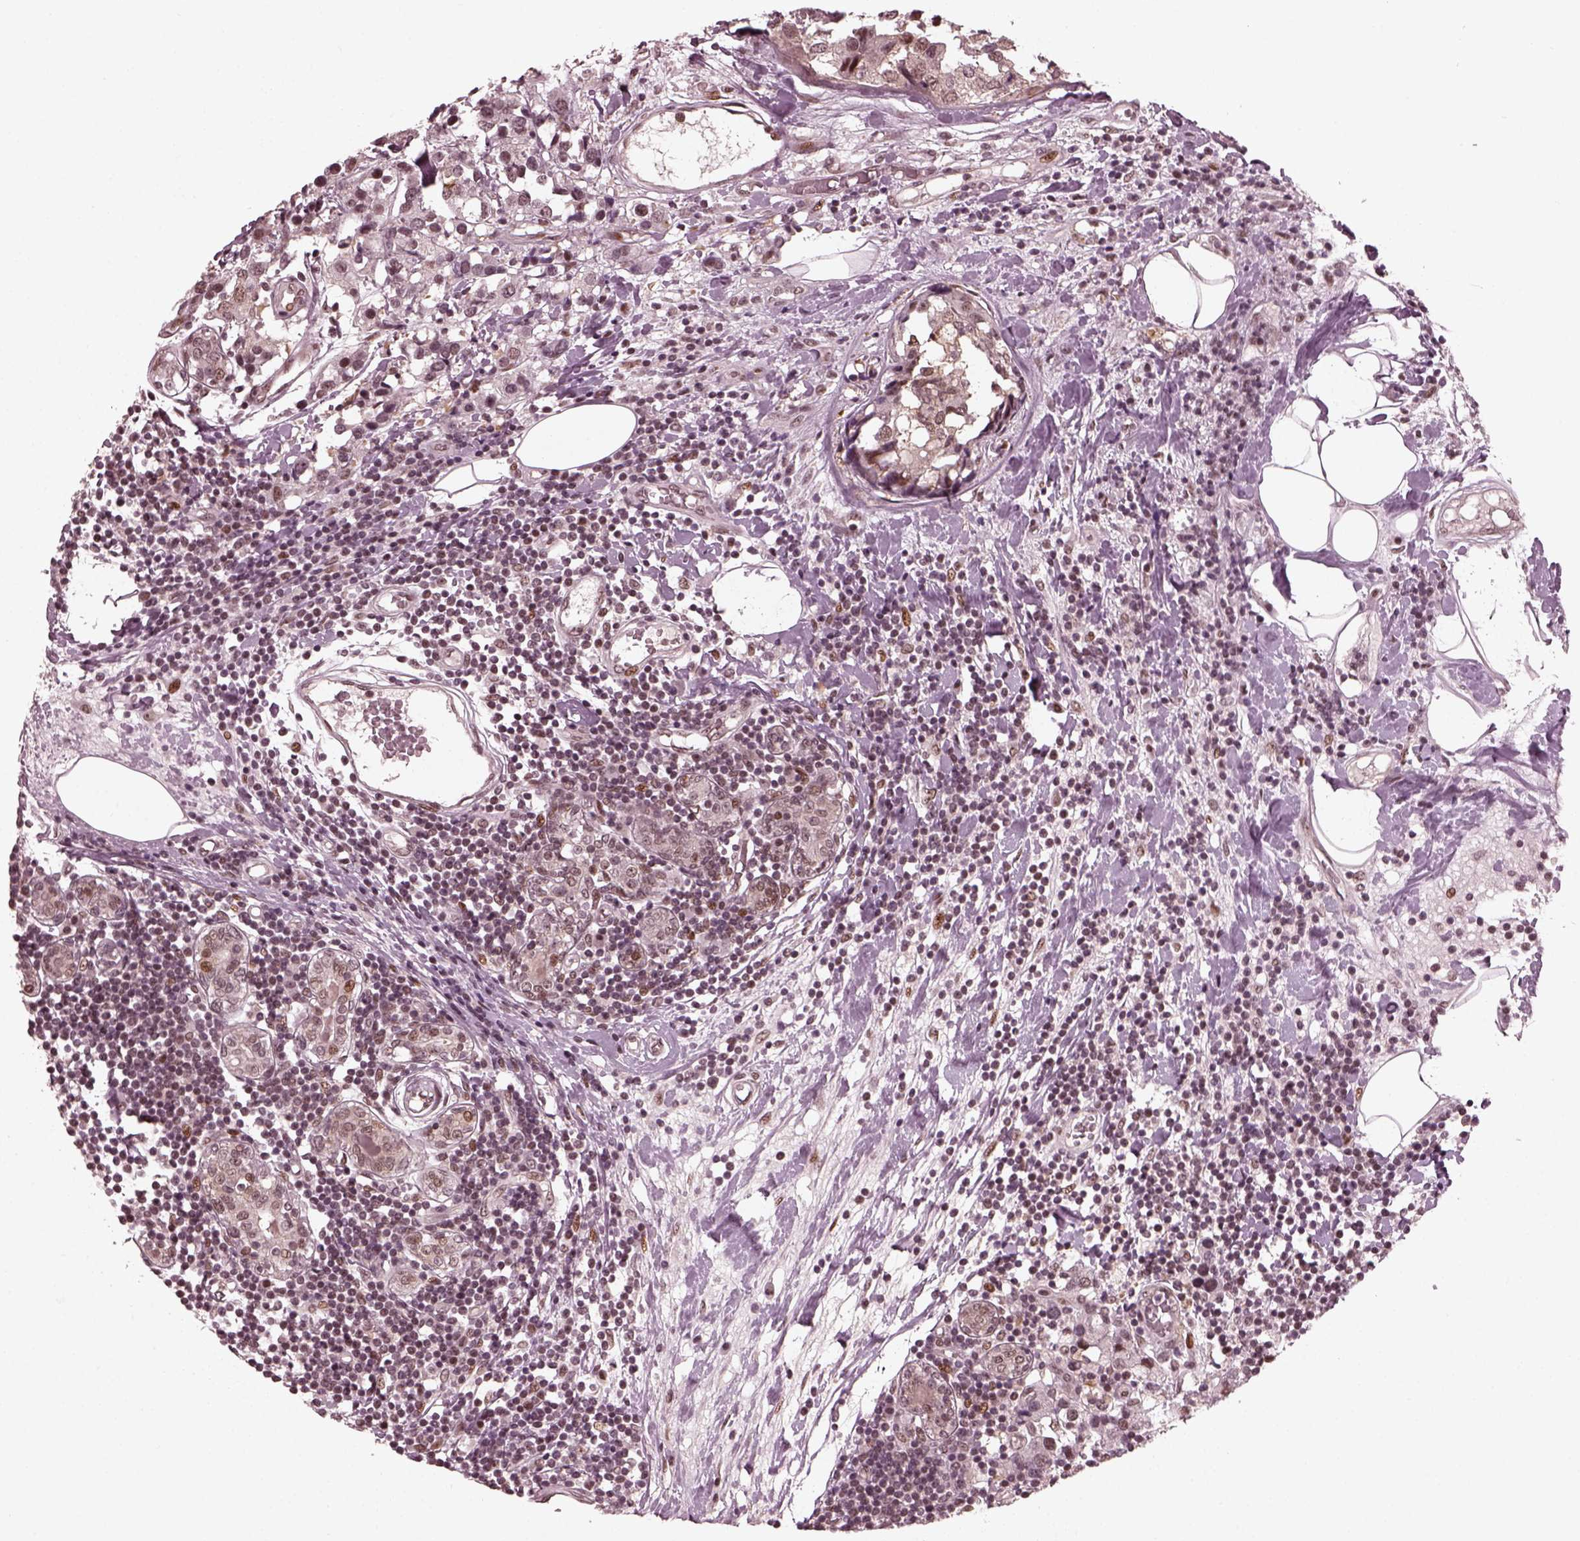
{"staining": {"intensity": "moderate", "quantity": "<25%", "location": "nuclear"}, "tissue": "breast cancer", "cell_type": "Tumor cells", "image_type": "cancer", "snomed": [{"axis": "morphology", "description": "Lobular carcinoma"}, {"axis": "topography", "description": "Breast"}], "caption": "The photomicrograph reveals immunohistochemical staining of breast cancer. There is moderate nuclear staining is seen in about <25% of tumor cells.", "gene": "TRIB3", "patient": {"sex": "female", "age": 59}}